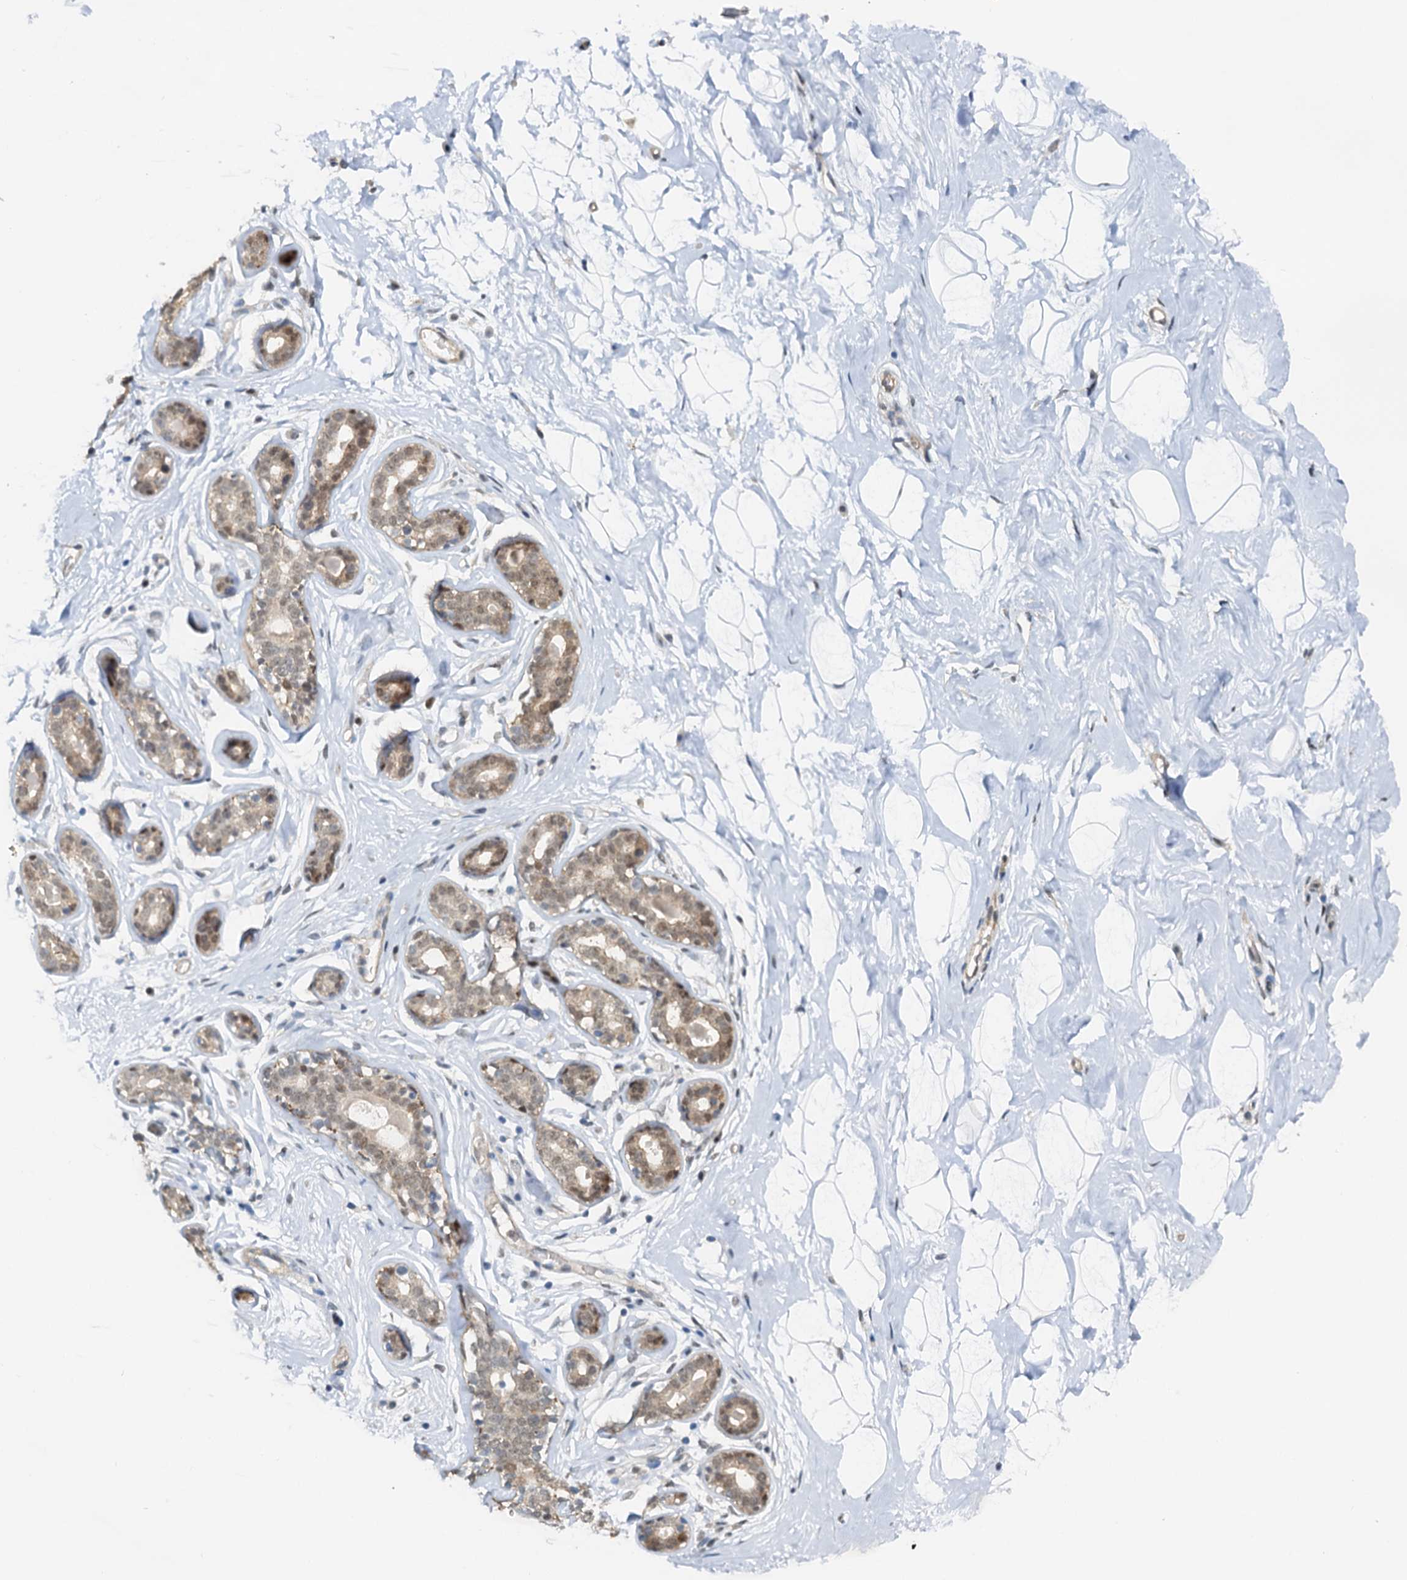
{"staining": {"intensity": "negative", "quantity": "none", "location": "none"}, "tissue": "breast", "cell_type": "Adipocytes", "image_type": "normal", "snomed": [{"axis": "morphology", "description": "Normal tissue, NOS"}, {"axis": "morphology", "description": "Adenoma, NOS"}, {"axis": "topography", "description": "Breast"}], "caption": "High power microscopy micrograph of an immunohistochemistry micrograph of unremarkable breast, revealing no significant positivity in adipocytes. The staining is performed using DAB brown chromogen with nuclei counter-stained in using hematoxylin.", "gene": "SPINDOC", "patient": {"sex": "female", "age": 23}}